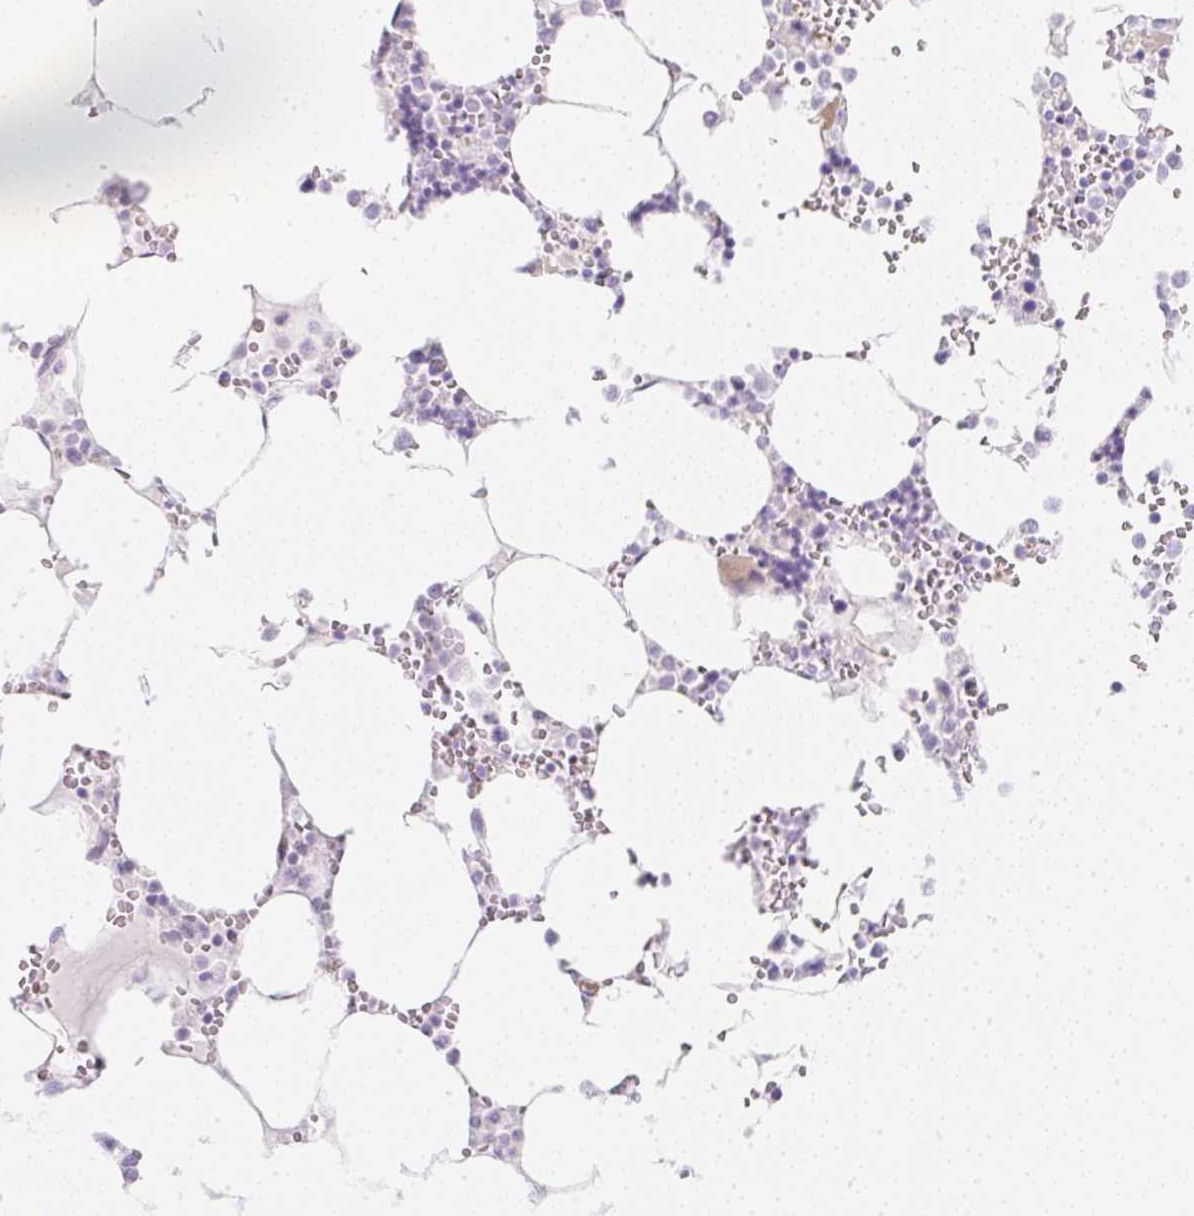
{"staining": {"intensity": "negative", "quantity": "none", "location": "none"}, "tissue": "bone marrow", "cell_type": "Hematopoietic cells", "image_type": "normal", "snomed": [{"axis": "morphology", "description": "Normal tissue, NOS"}, {"axis": "topography", "description": "Bone marrow"}], "caption": "IHC photomicrograph of normal bone marrow stained for a protein (brown), which shows no expression in hematopoietic cells. Nuclei are stained in blue.", "gene": "ZNF689", "patient": {"sex": "male", "age": 64}}